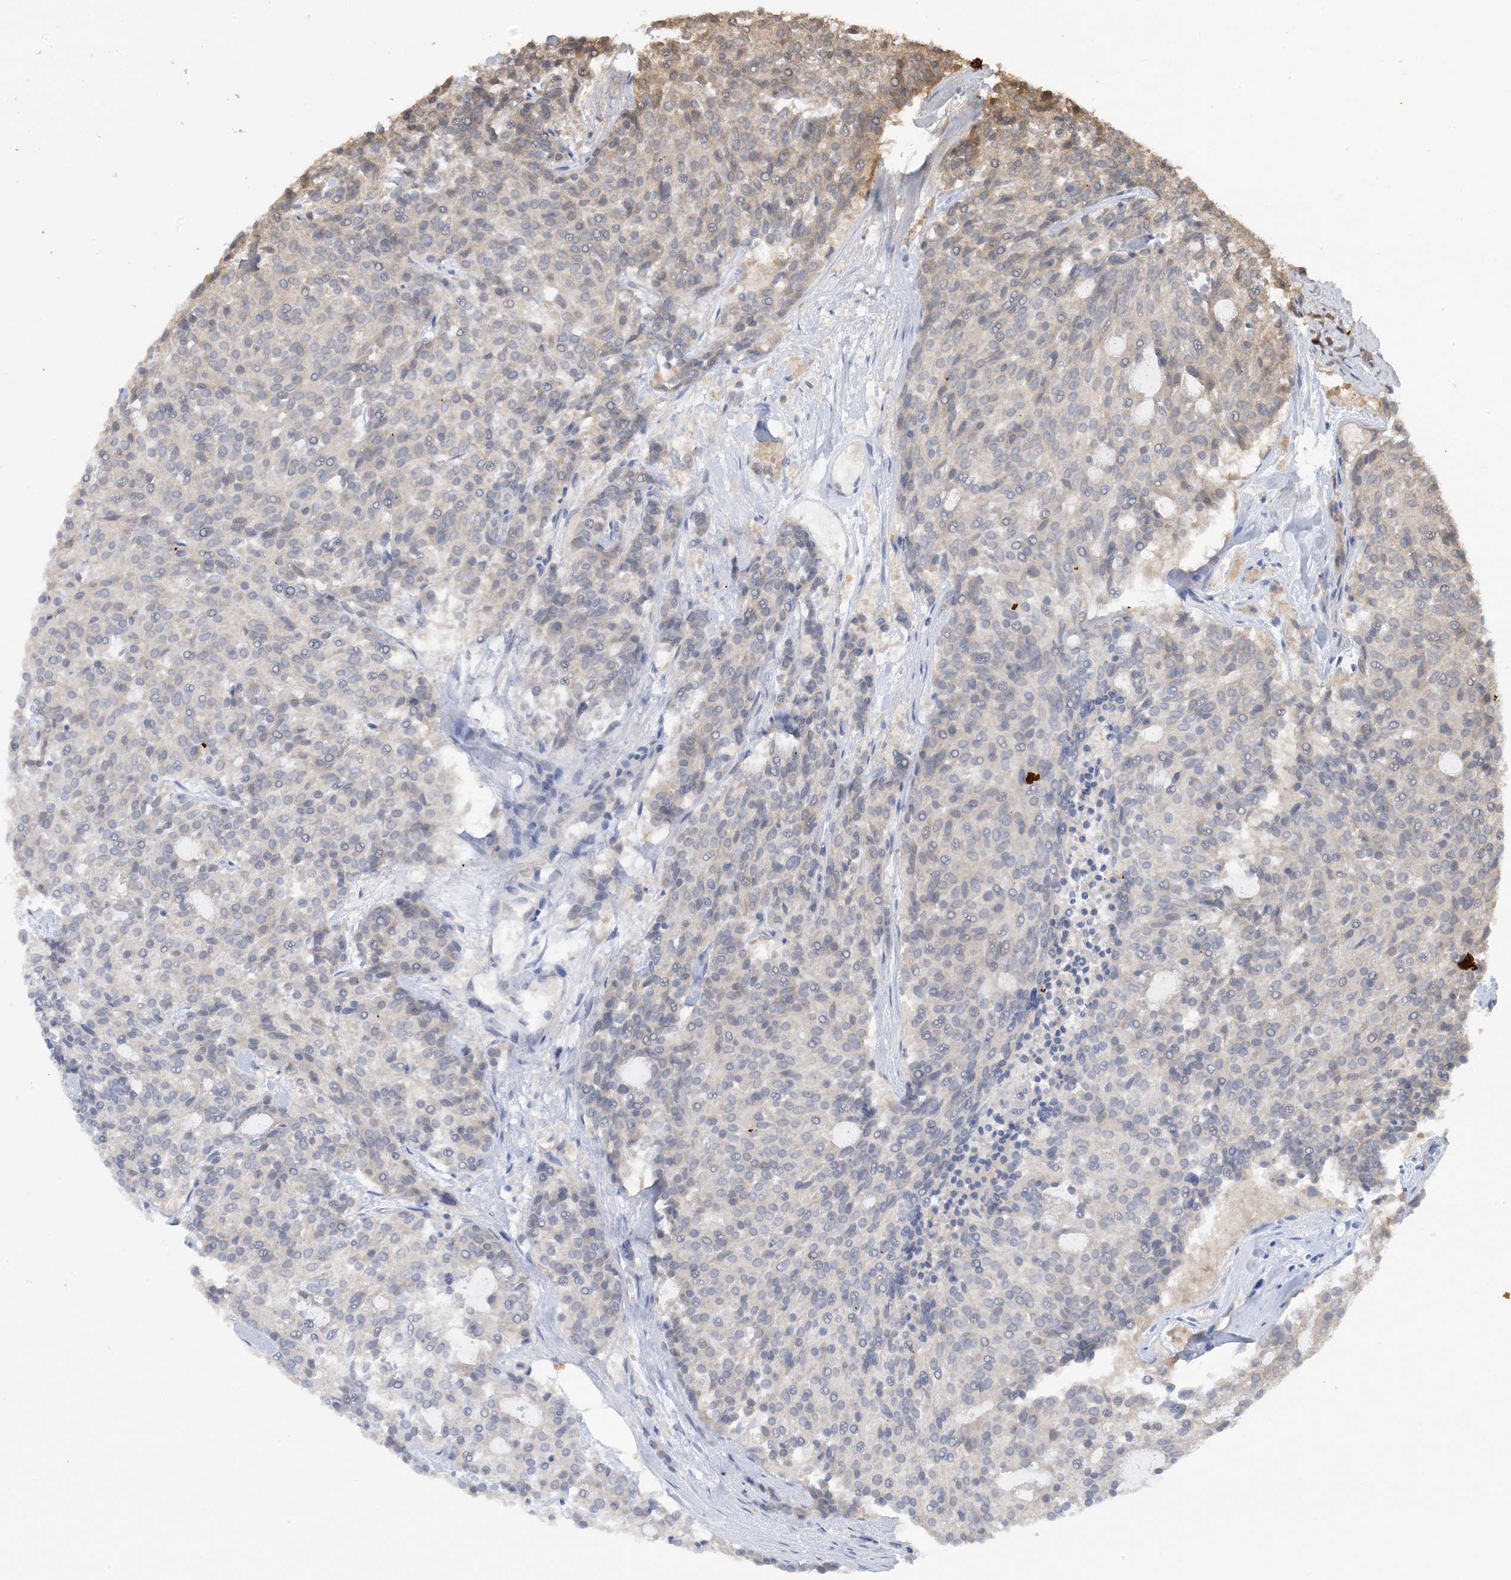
{"staining": {"intensity": "negative", "quantity": "none", "location": "none"}, "tissue": "carcinoid", "cell_type": "Tumor cells", "image_type": "cancer", "snomed": [{"axis": "morphology", "description": "Carcinoid, malignant, NOS"}, {"axis": "topography", "description": "Pancreas"}], "caption": "Protein analysis of malignant carcinoid displays no significant staining in tumor cells.", "gene": "ACYP2", "patient": {"sex": "female", "age": 54}}